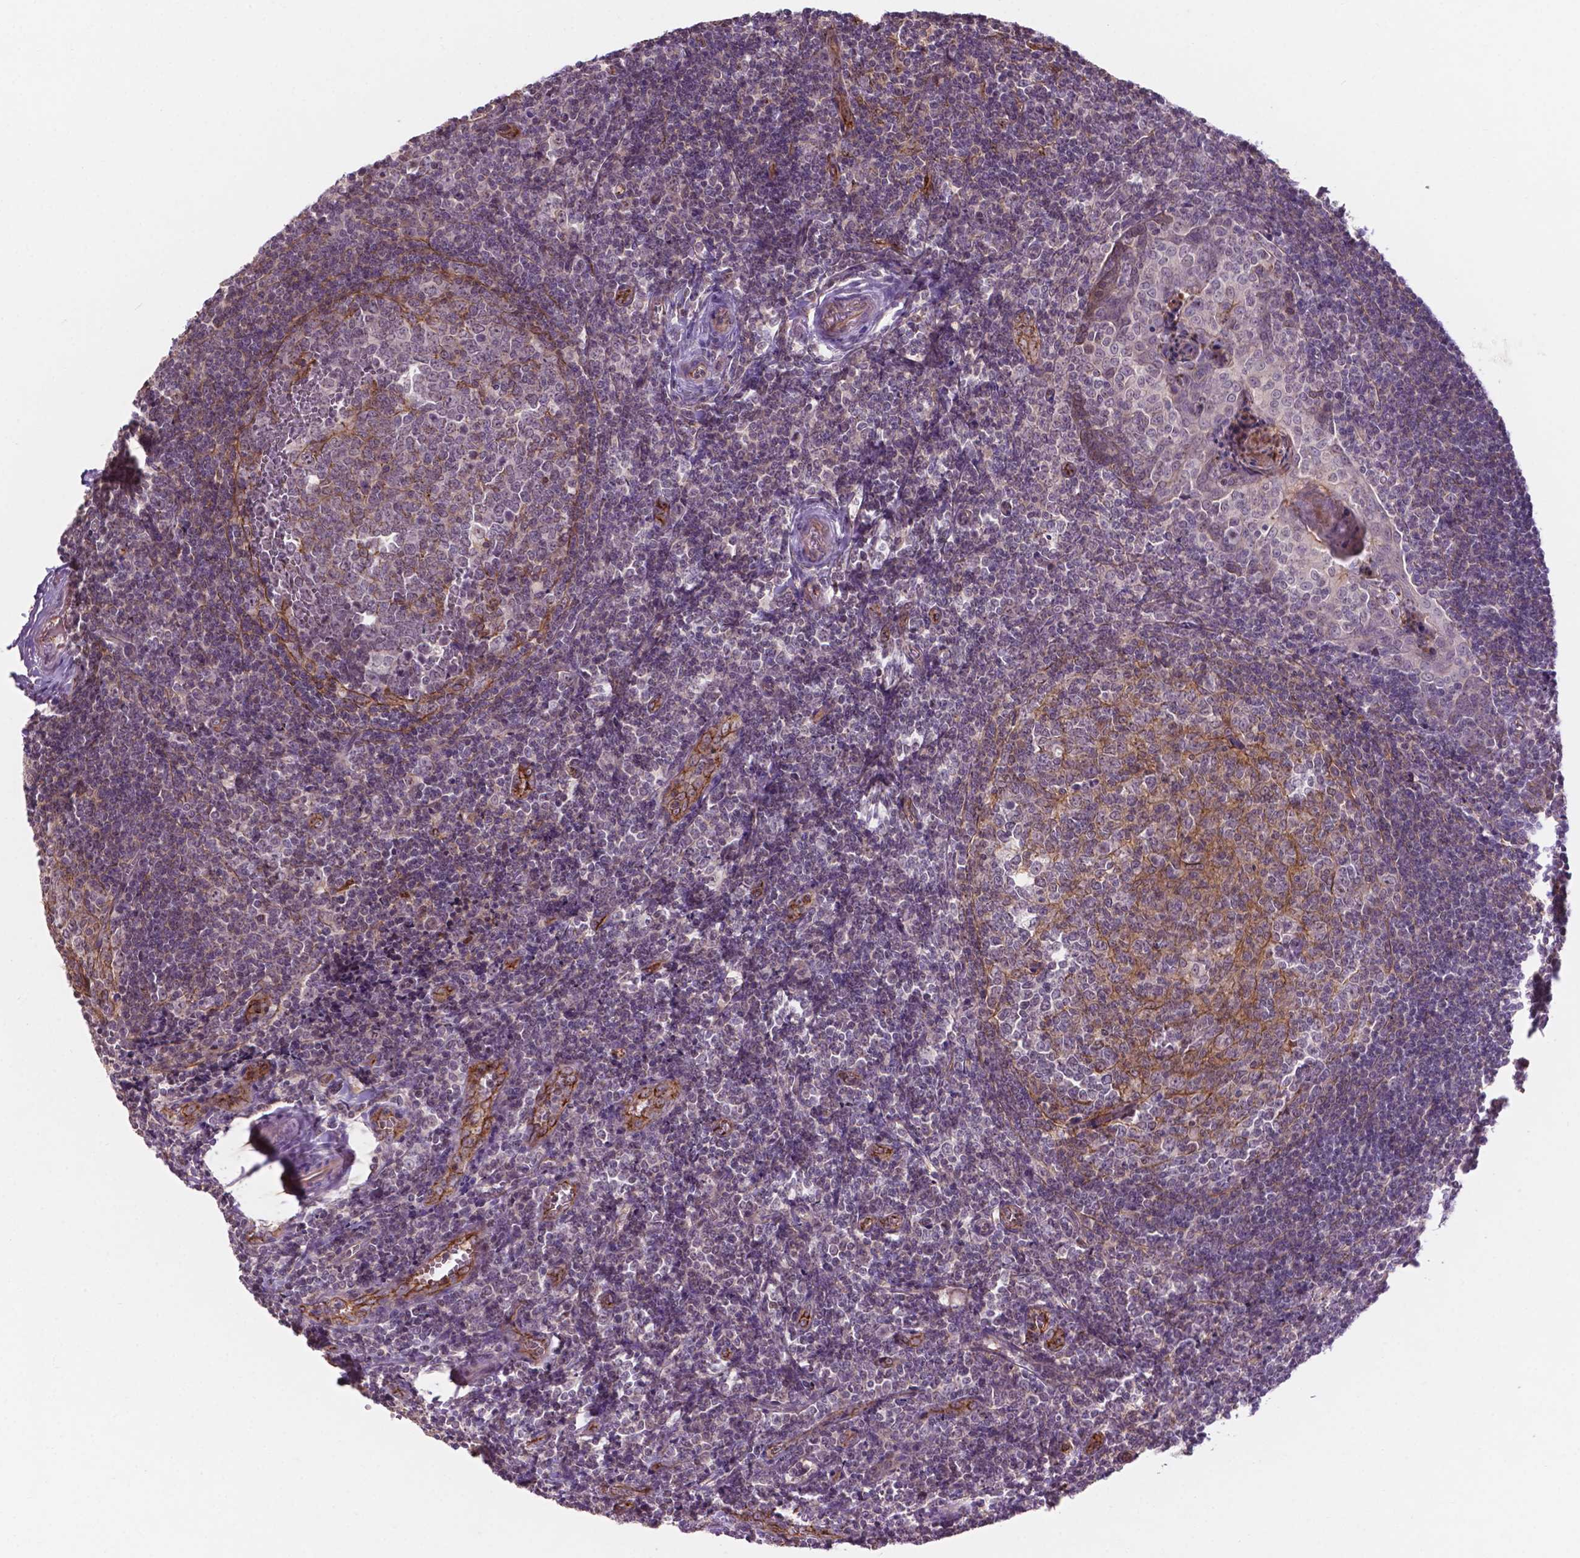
{"staining": {"intensity": "moderate", "quantity": "25%-75%", "location": "cytoplasmic/membranous"}, "tissue": "tonsil", "cell_type": "Germinal center cells", "image_type": "normal", "snomed": [{"axis": "morphology", "description": "Normal tissue, NOS"}, {"axis": "morphology", "description": "Inflammation, NOS"}, {"axis": "topography", "description": "Tonsil"}], "caption": "A high-resolution photomicrograph shows immunohistochemistry staining of unremarkable tonsil, which exhibits moderate cytoplasmic/membranous staining in about 25%-75% of germinal center cells.", "gene": "ARL5C", "patient": {"sex": "female", "age": 31}}